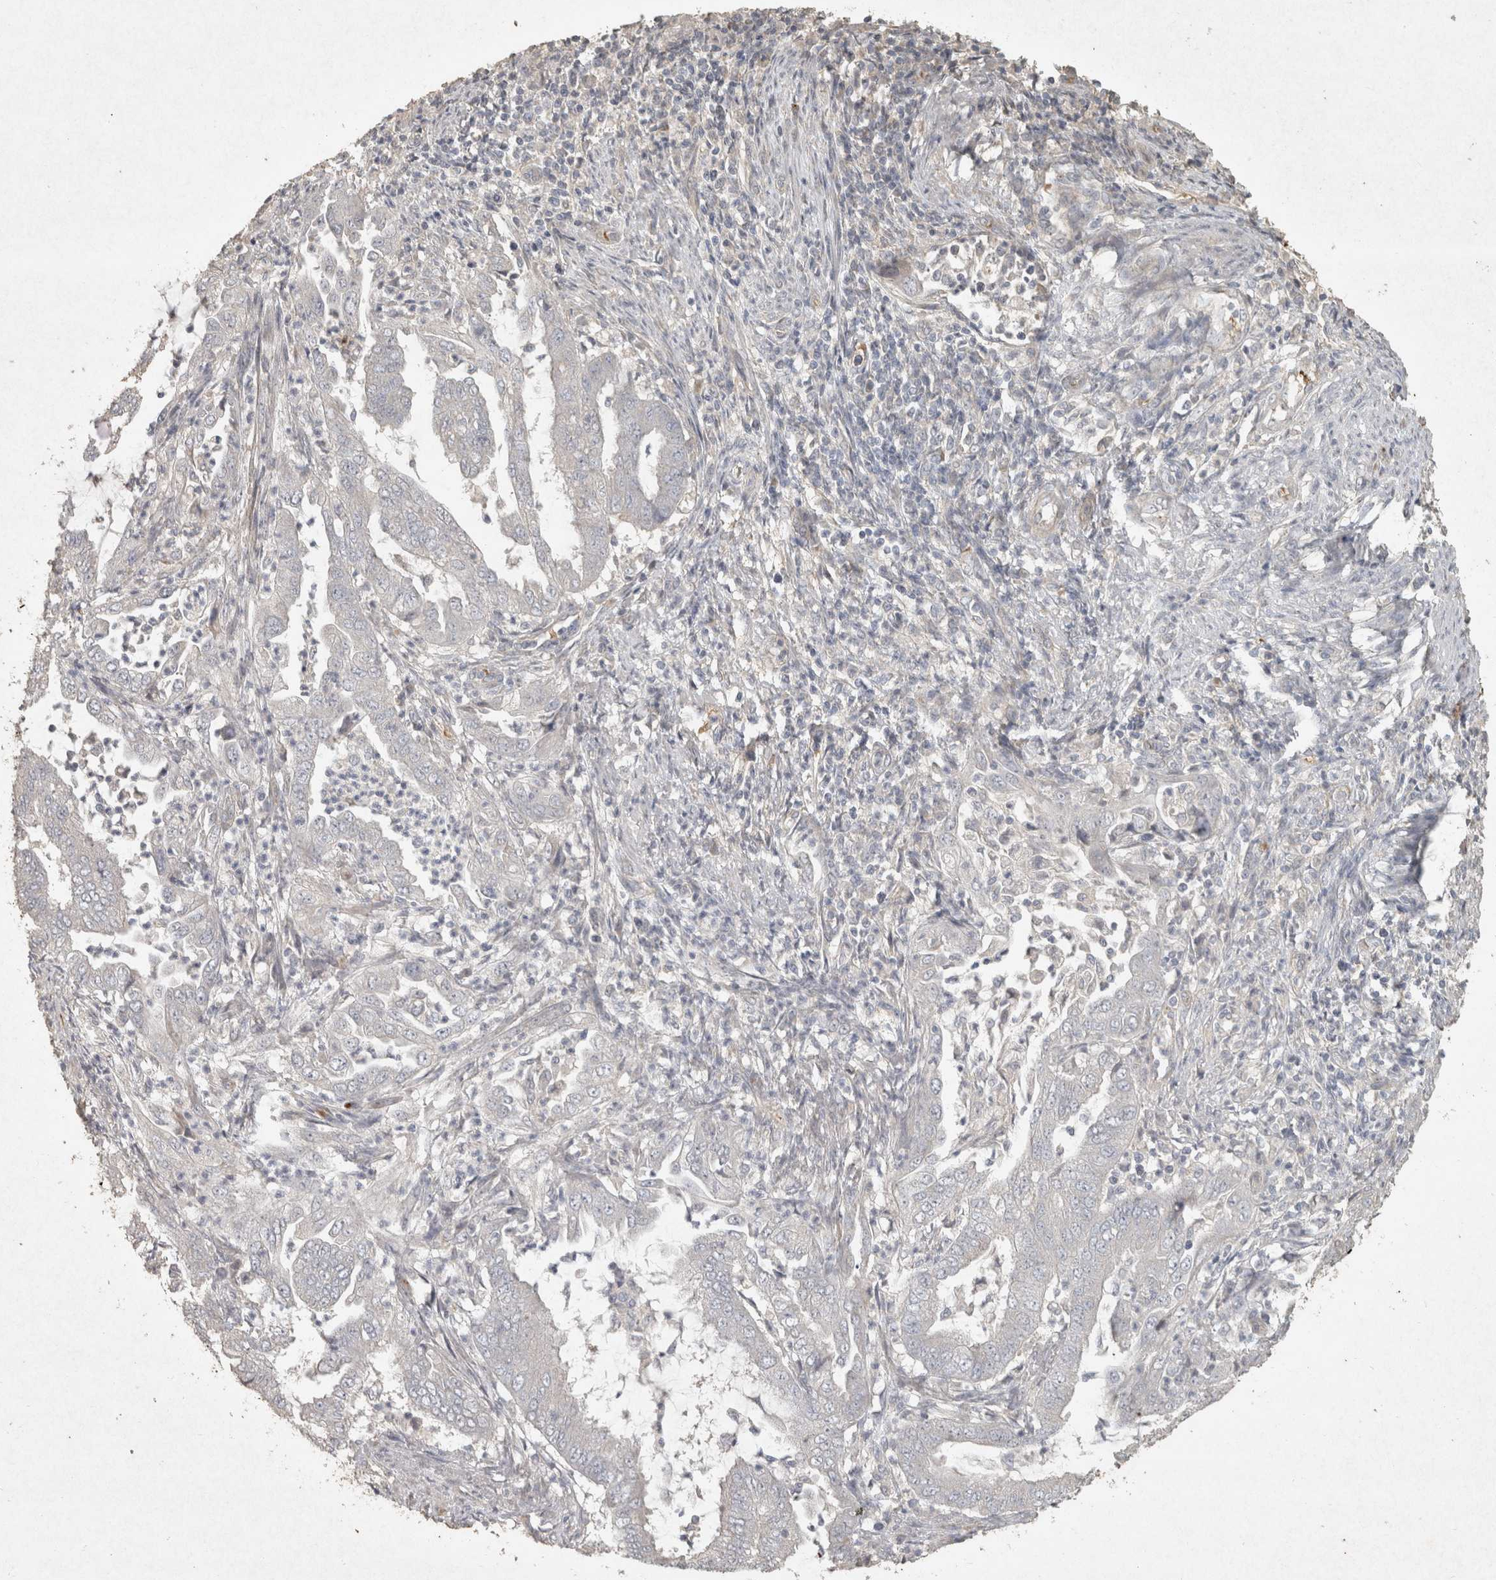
{"staining": {"intensity": "negative", "quantity": "none", "location": "none"}, "tissue": "endometrial cancer", "cell_type": "Tumor cells", "image_type": "cancer", "snomed": [{"axis": "morphology", "description": "Adenocarcinoma, NOS"}, {"axis": "topography", "description": "Endometrium"}], "caption": "This is an IHC image of human endometrial adenocarcinoma. There is no positivity in tumor cells.", "gene": "OSTN", "patient": {"sex": "female", "age": 51}}